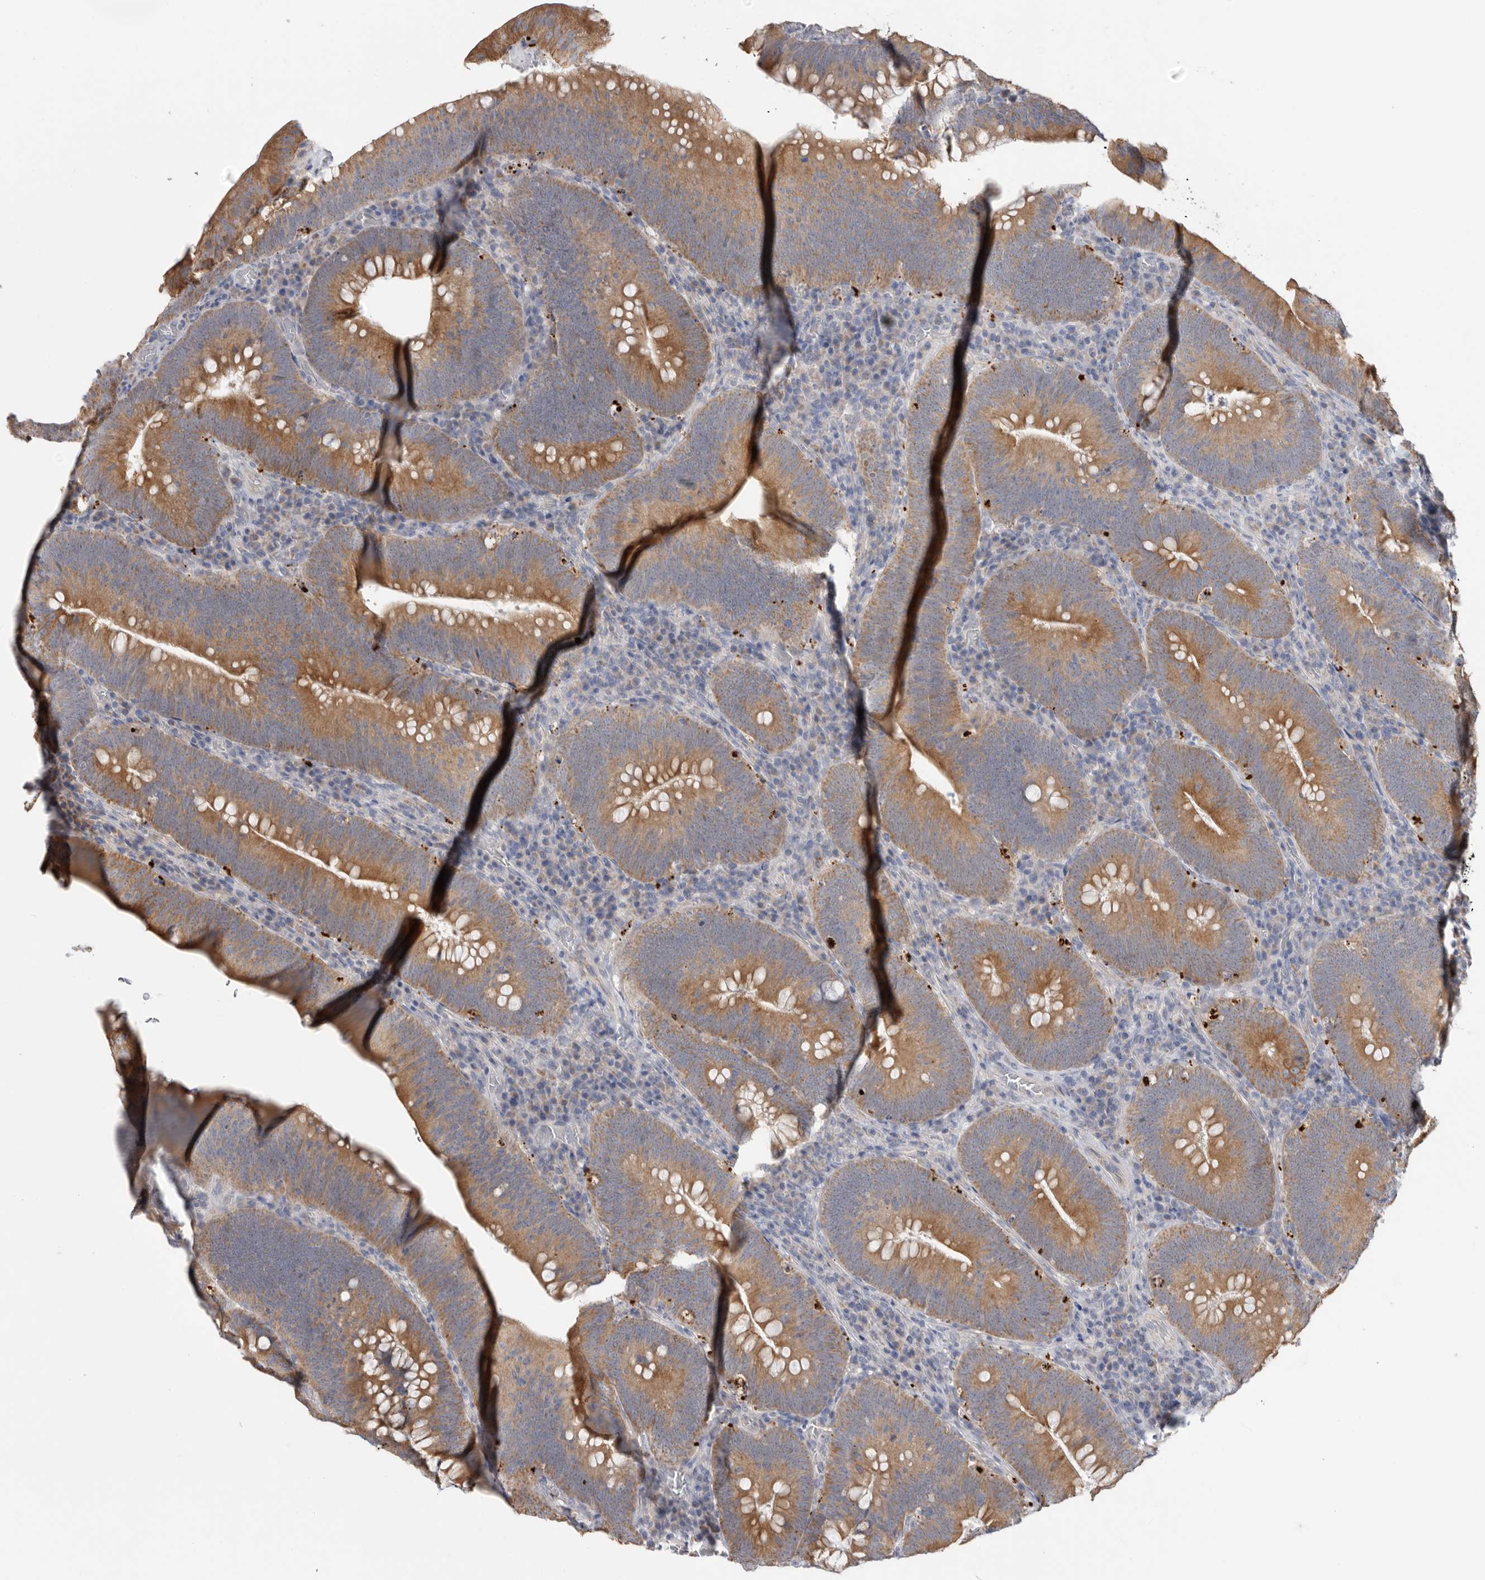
{"staining": {"intensity": "moderate", "quantity": ">75%", "location": "cytoplasmic/membranous"}, "tissue": "colorectal cancer", "cell_type": "Tumor cells", "image_type": "cancer", "snomed": [{"axis": "morphology", "description": "Normal tissue, NOS"}, {"axis": "topography", "description": "Colon"}], "caption": "Colorectal cancer tissue demonstrates moderate cytoplasmic/membranous expression in approximately >75% of tumor cells", "gene": "MTFR1L", "patient": {"sex": "female", "age": 82}}